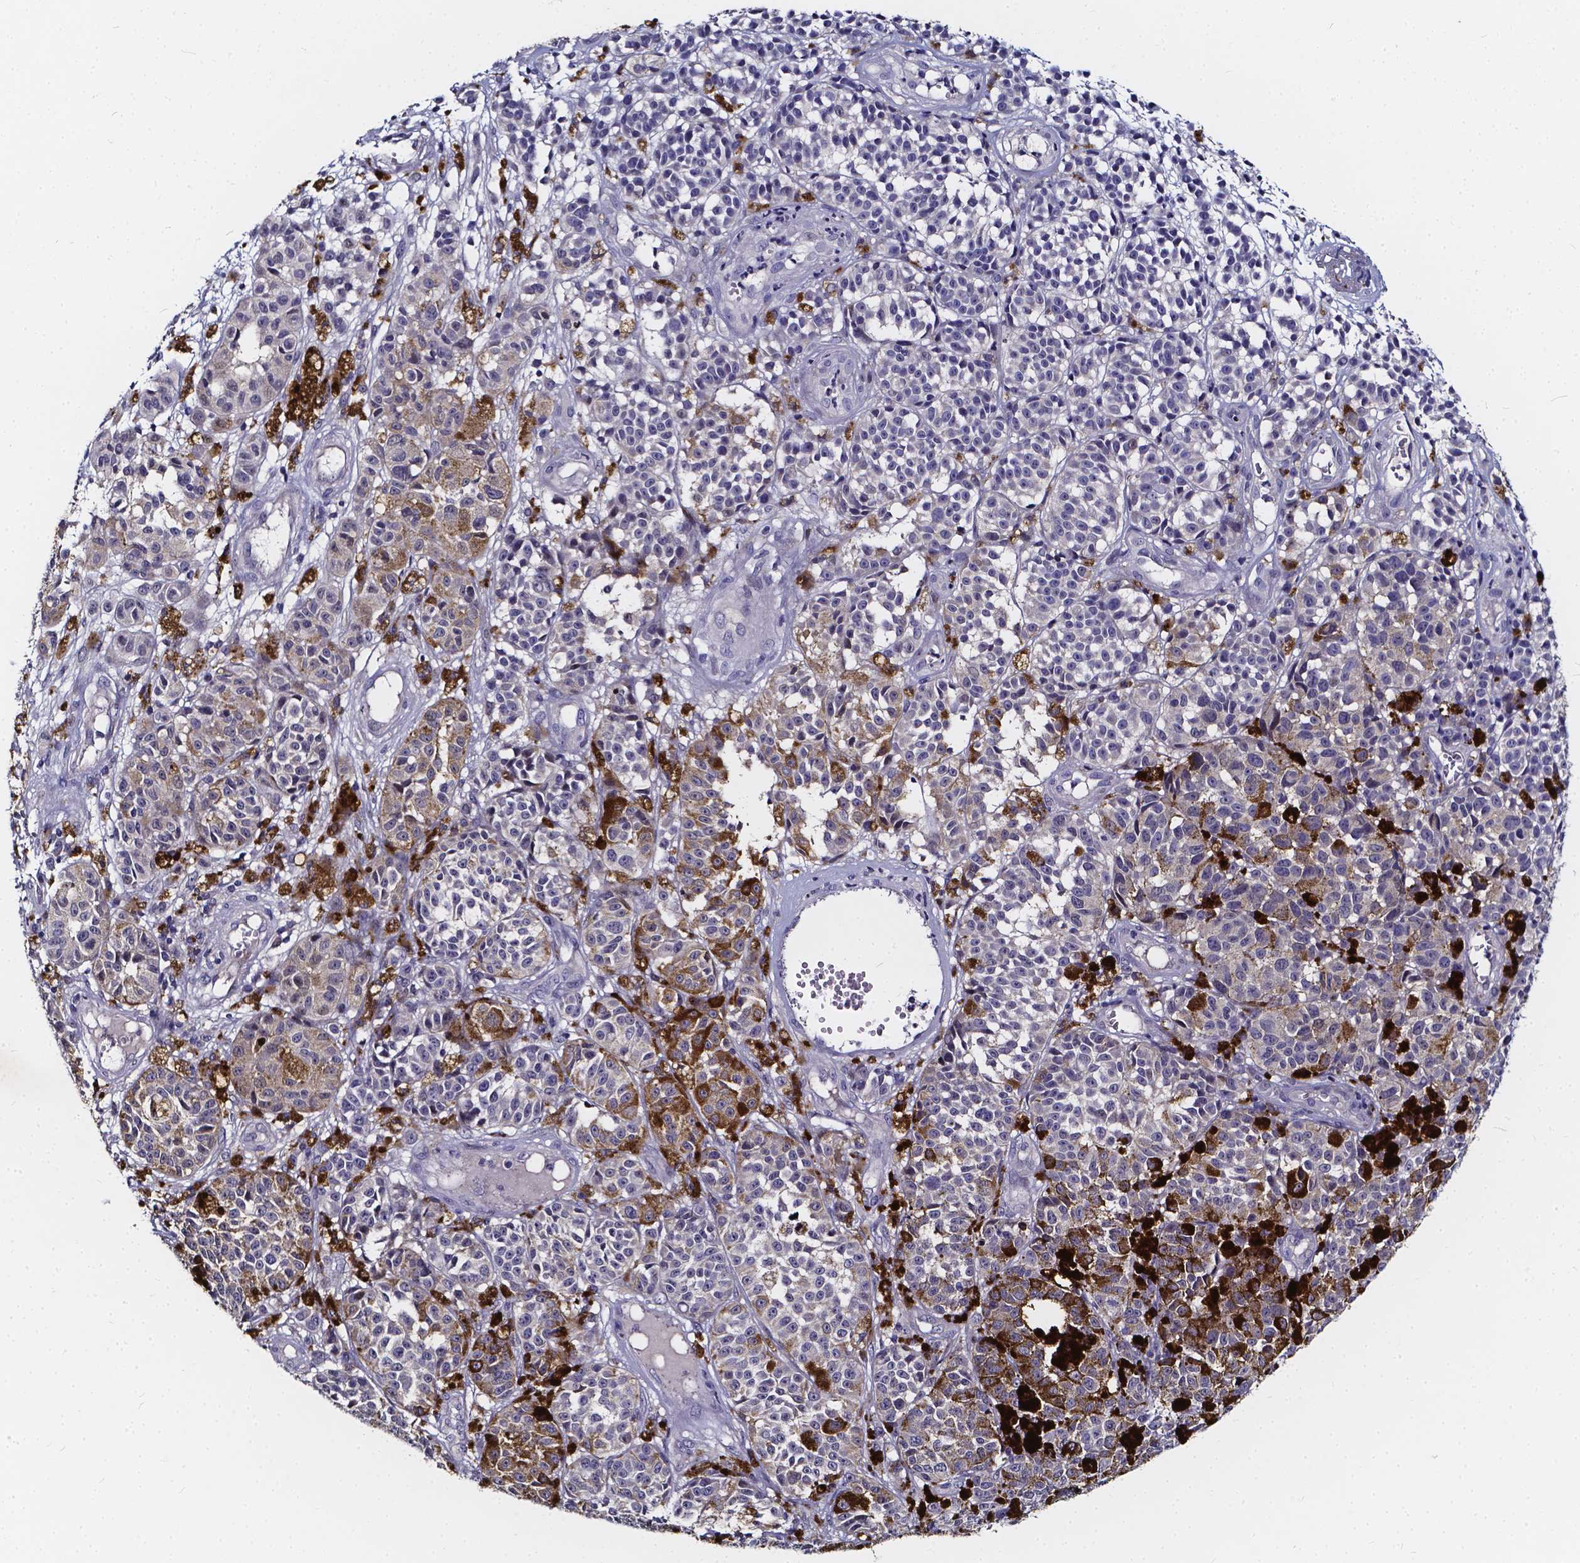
{"staining": {"intensity": "negative", "quantity": "none", "location": "none"}, "tissue": "melanoma", "cell_type": "Tumor cells", "image_type": "cancer", "snomed": [{"axis": "morphology", "description": "Malignant melanoma, NOS"}, {"axis": "topography", "description": "Skin"}], "caption": "Immunohistochemistry (IHC) of malignant melanoma displays no positivity in tumor cells.", "gene": "SOWAHA", "patient": {"sex": "female", "age": 58}}